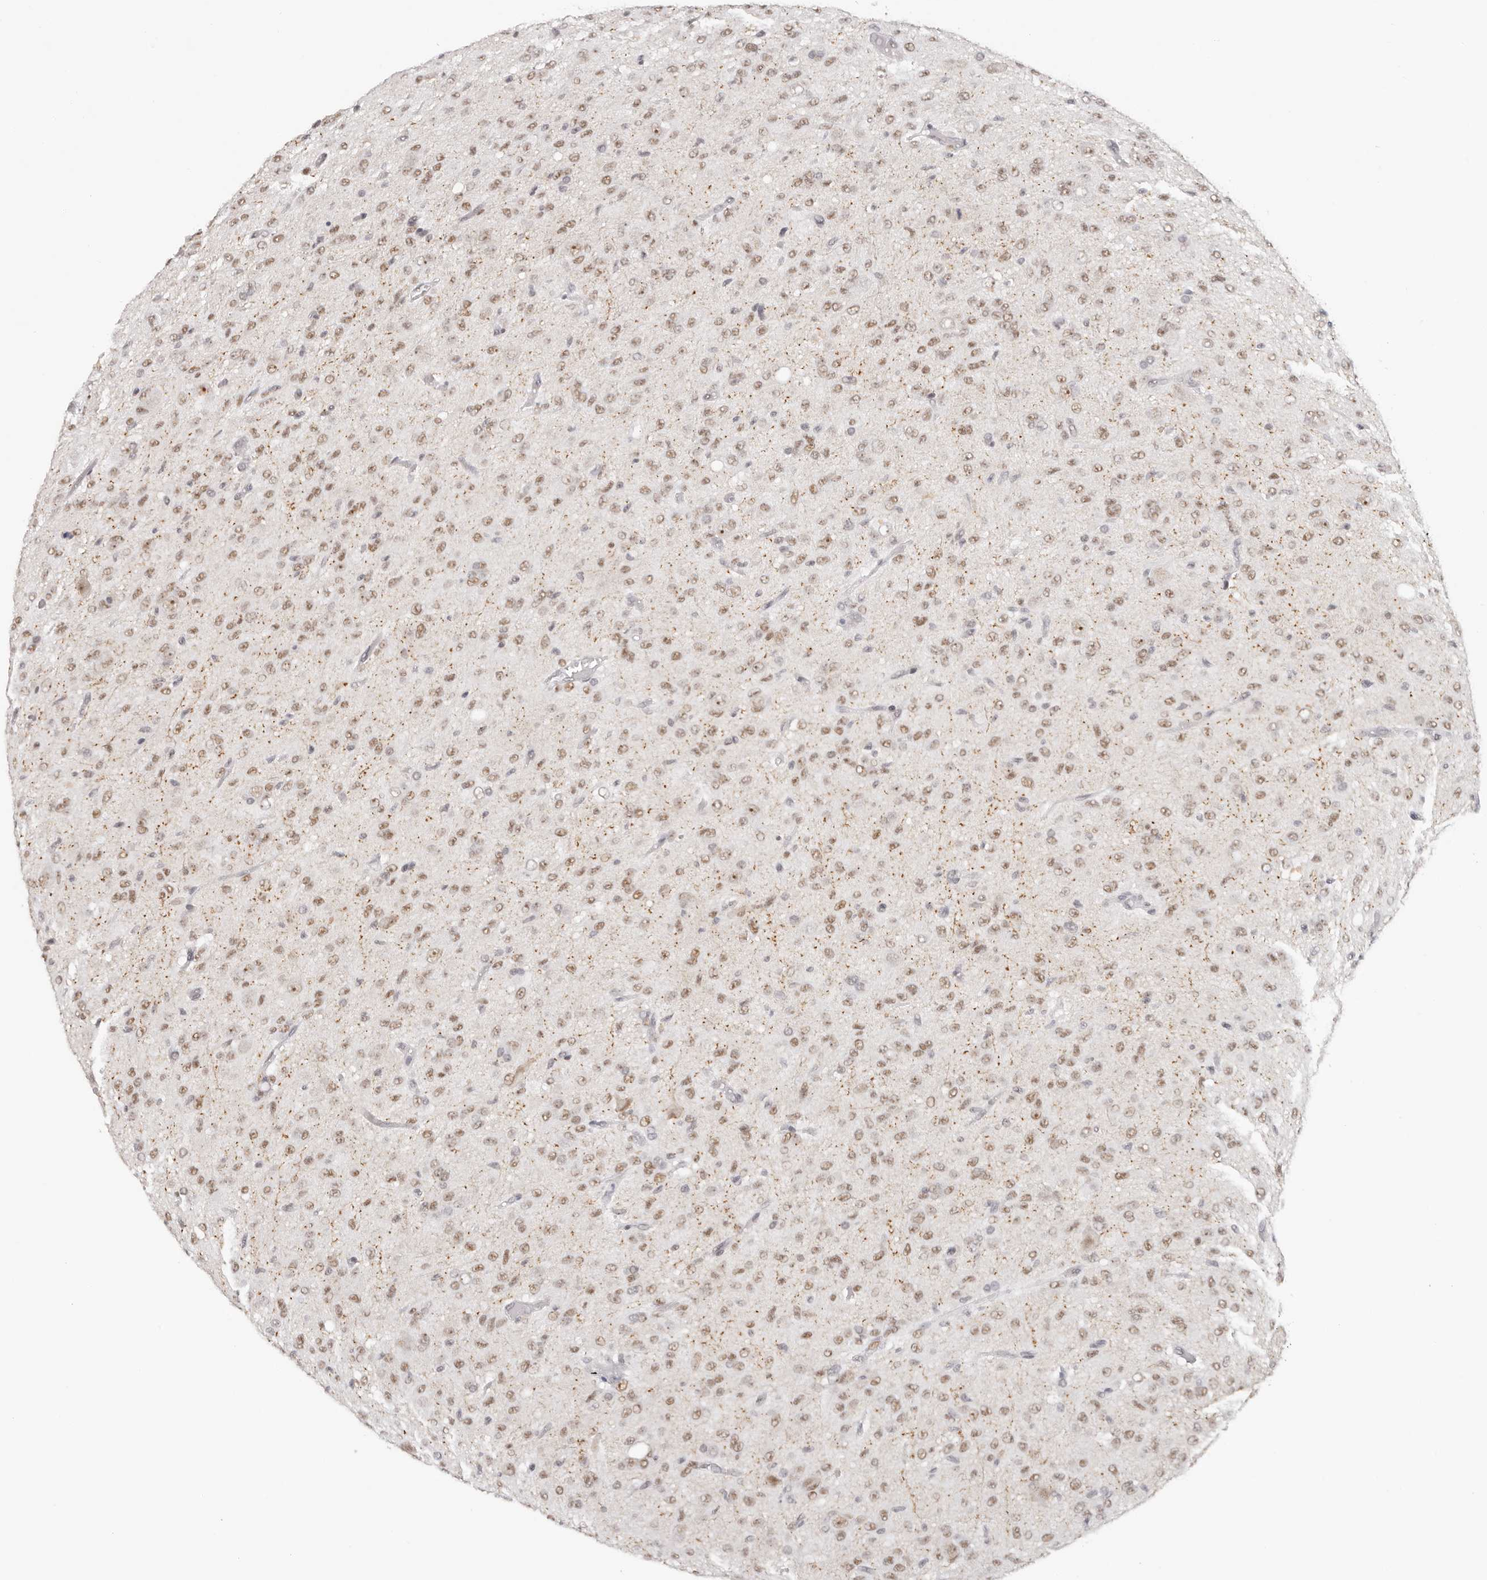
{"staining": {"intensity": "moderate", "quantity": ">75%", "location": "nuclear"}, "tissue": "glioma", "cell_type": "Tumor cells", "image_type": "cancer", "snomed": [{"axis": "morphology", "description": "Glioma, malignant, High grade"}, {"axis": "topography", "description": "Brain"}], "caption": "Glioma was stained to show a protein in brown. There is medium levels of moderate nuclear expression in about >75% of tumor cells.", "gene": "LARP7", "patient": {"sex": "female", "age": 59}}